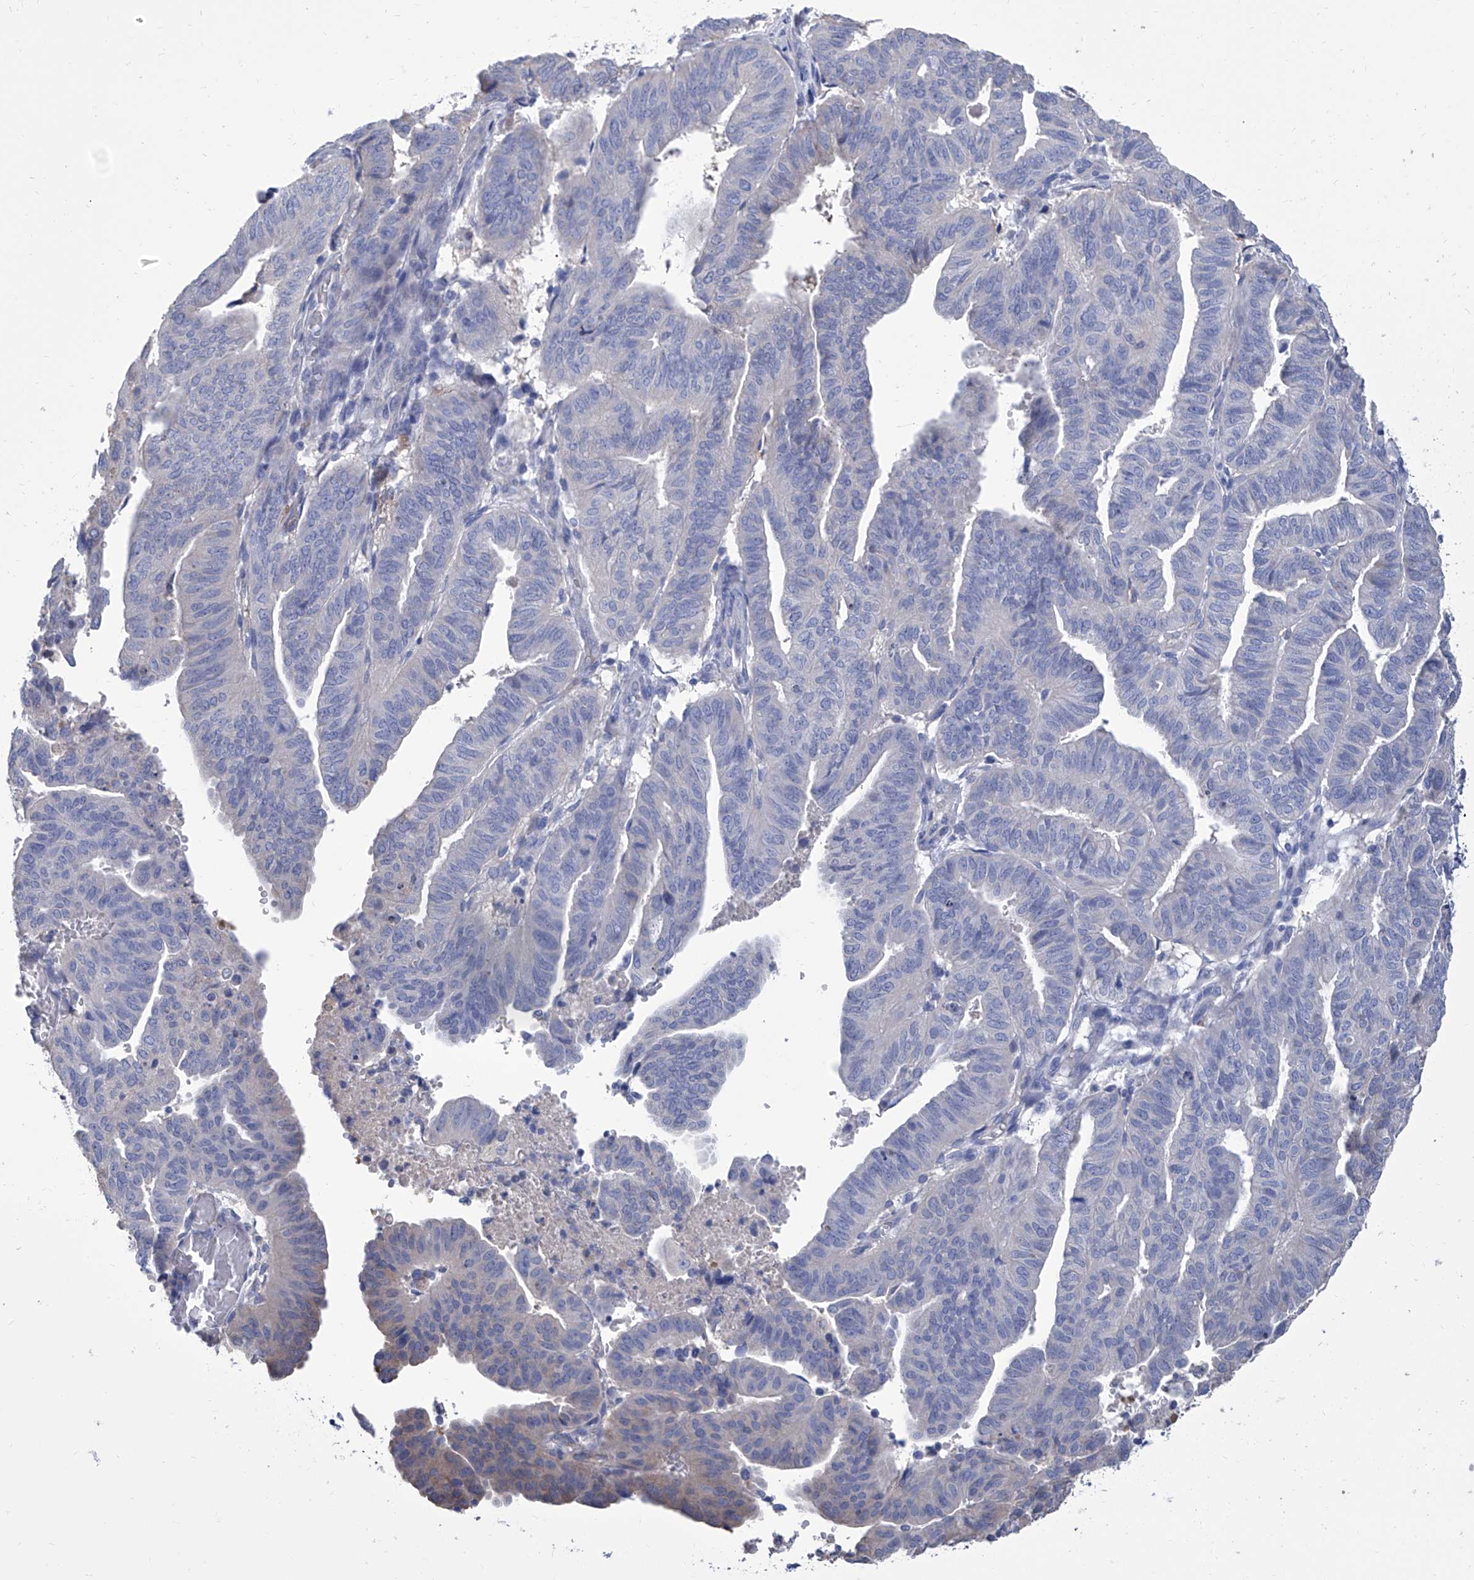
{"staining": {"intensity": "weak", "quantity": "<25%", "location": "cytoplasmic/membranous"}, "tissue": "endometrial cancer", "cell_type": "Tumor cells", "image_type": "cancer", "snomed": [{"axis": "morphology", "description": "Adenocarcinoma, NOS"}, {"axis": "topography", "description": "Uterus"}], "caption": "DAB (3,3'-diaminobenzidine) immunohistochemical staining of human adenocarcinoma (endometrial) exhibits no significant expression in tumor cells.", "gene": "SMS", "patient": {"sex": "female", "age": 77}}